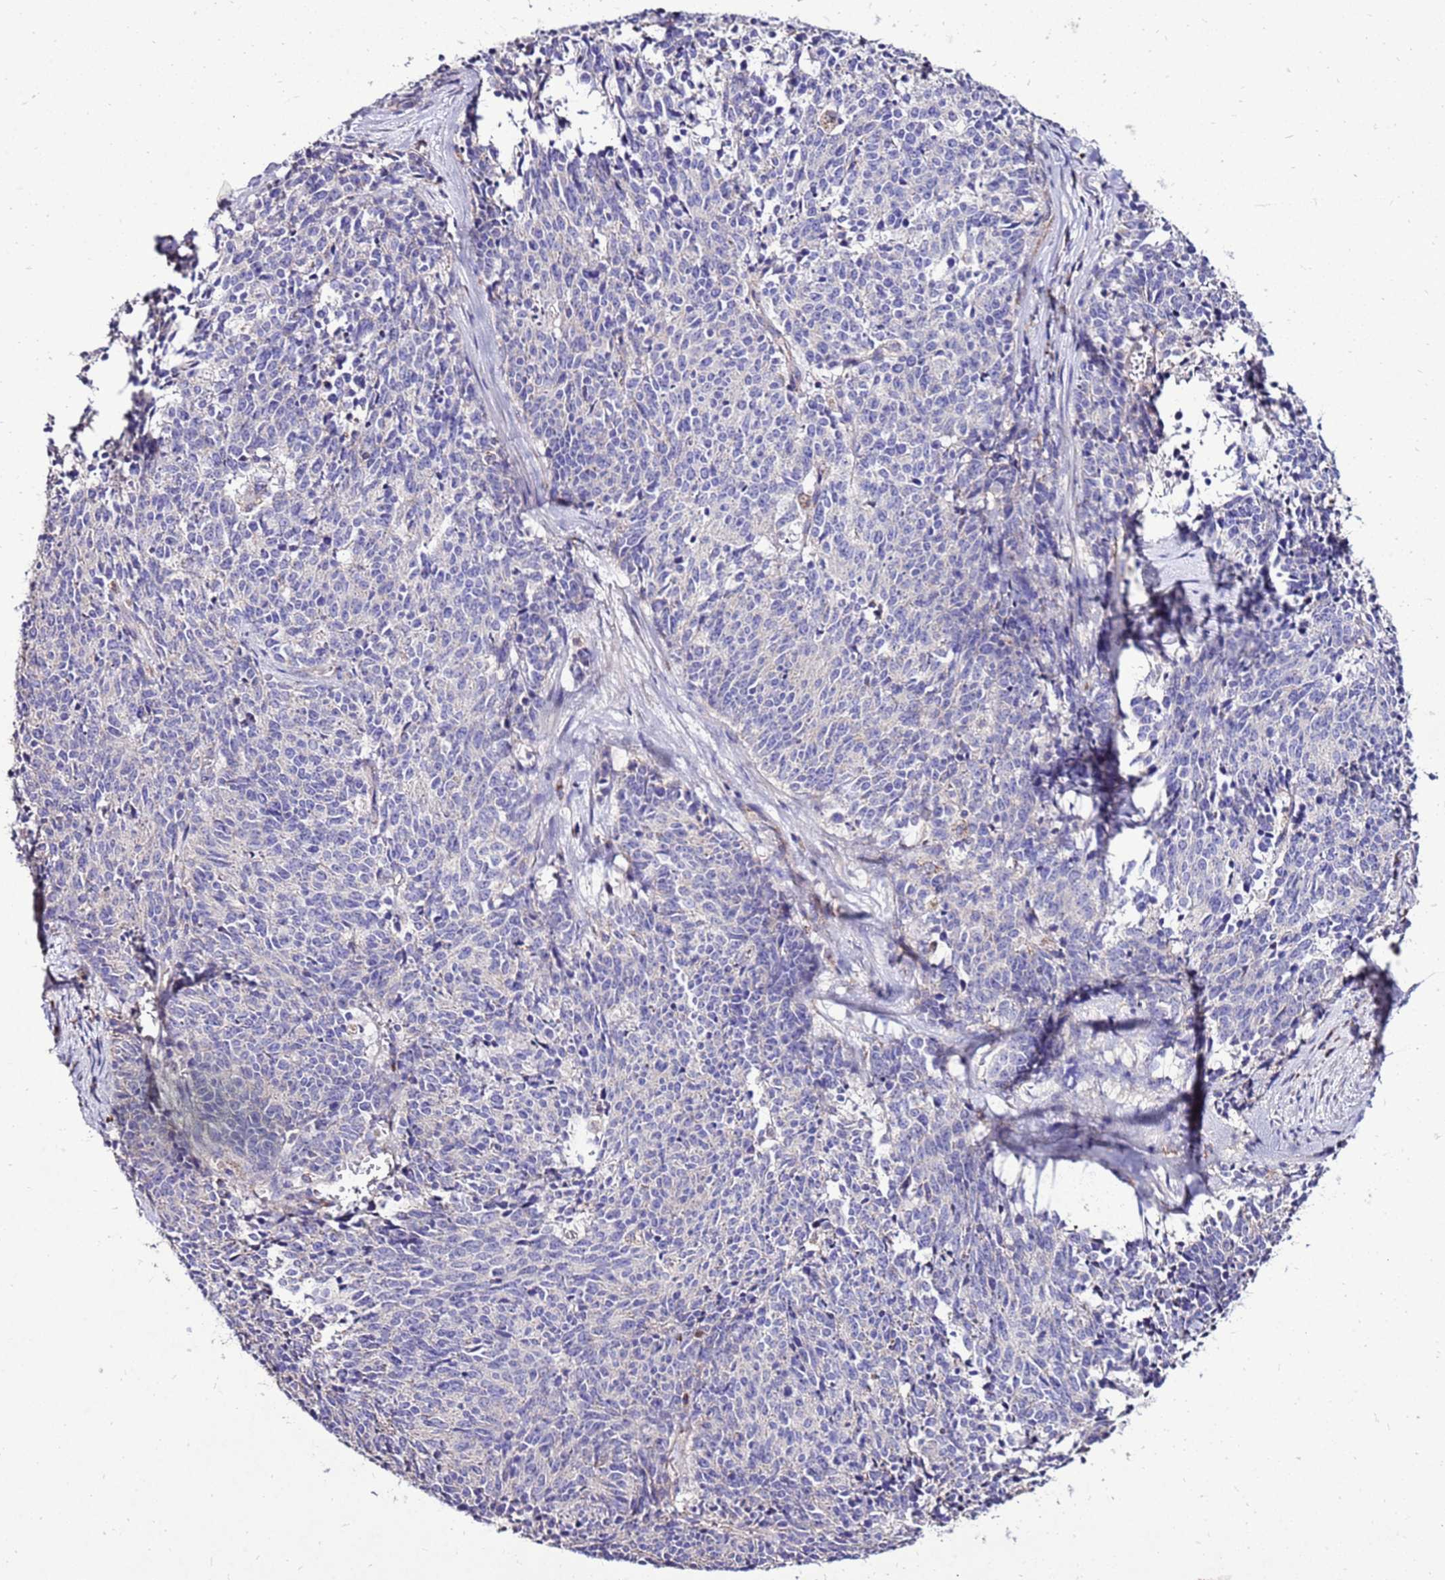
{"staining": {"intensity": "negative", "quantity": "none", "location": "none"}, "tissue": "cervical cancer", "cell_type": "Tumor cells", "image_type": "cancer", "snomed": [{"axis": "morphology", "description": "Squamous cell carcinoma, NOS"}, {"axis": "topography", "description": "Cervix"}], "caption": "Immunohistochemistry (IHC) photomicrograph of squamous cell carcinoma (cervical) stained for a protein (brown), which demonstrates no expression in tumor cells. Brightfield microscopy of immunohistochemistry stained with DAB (brown) and hematoxylin (blue), captured at high magnification.", "gene": "TMEM106C", "patient": {"sex": "female", "age": 29}}